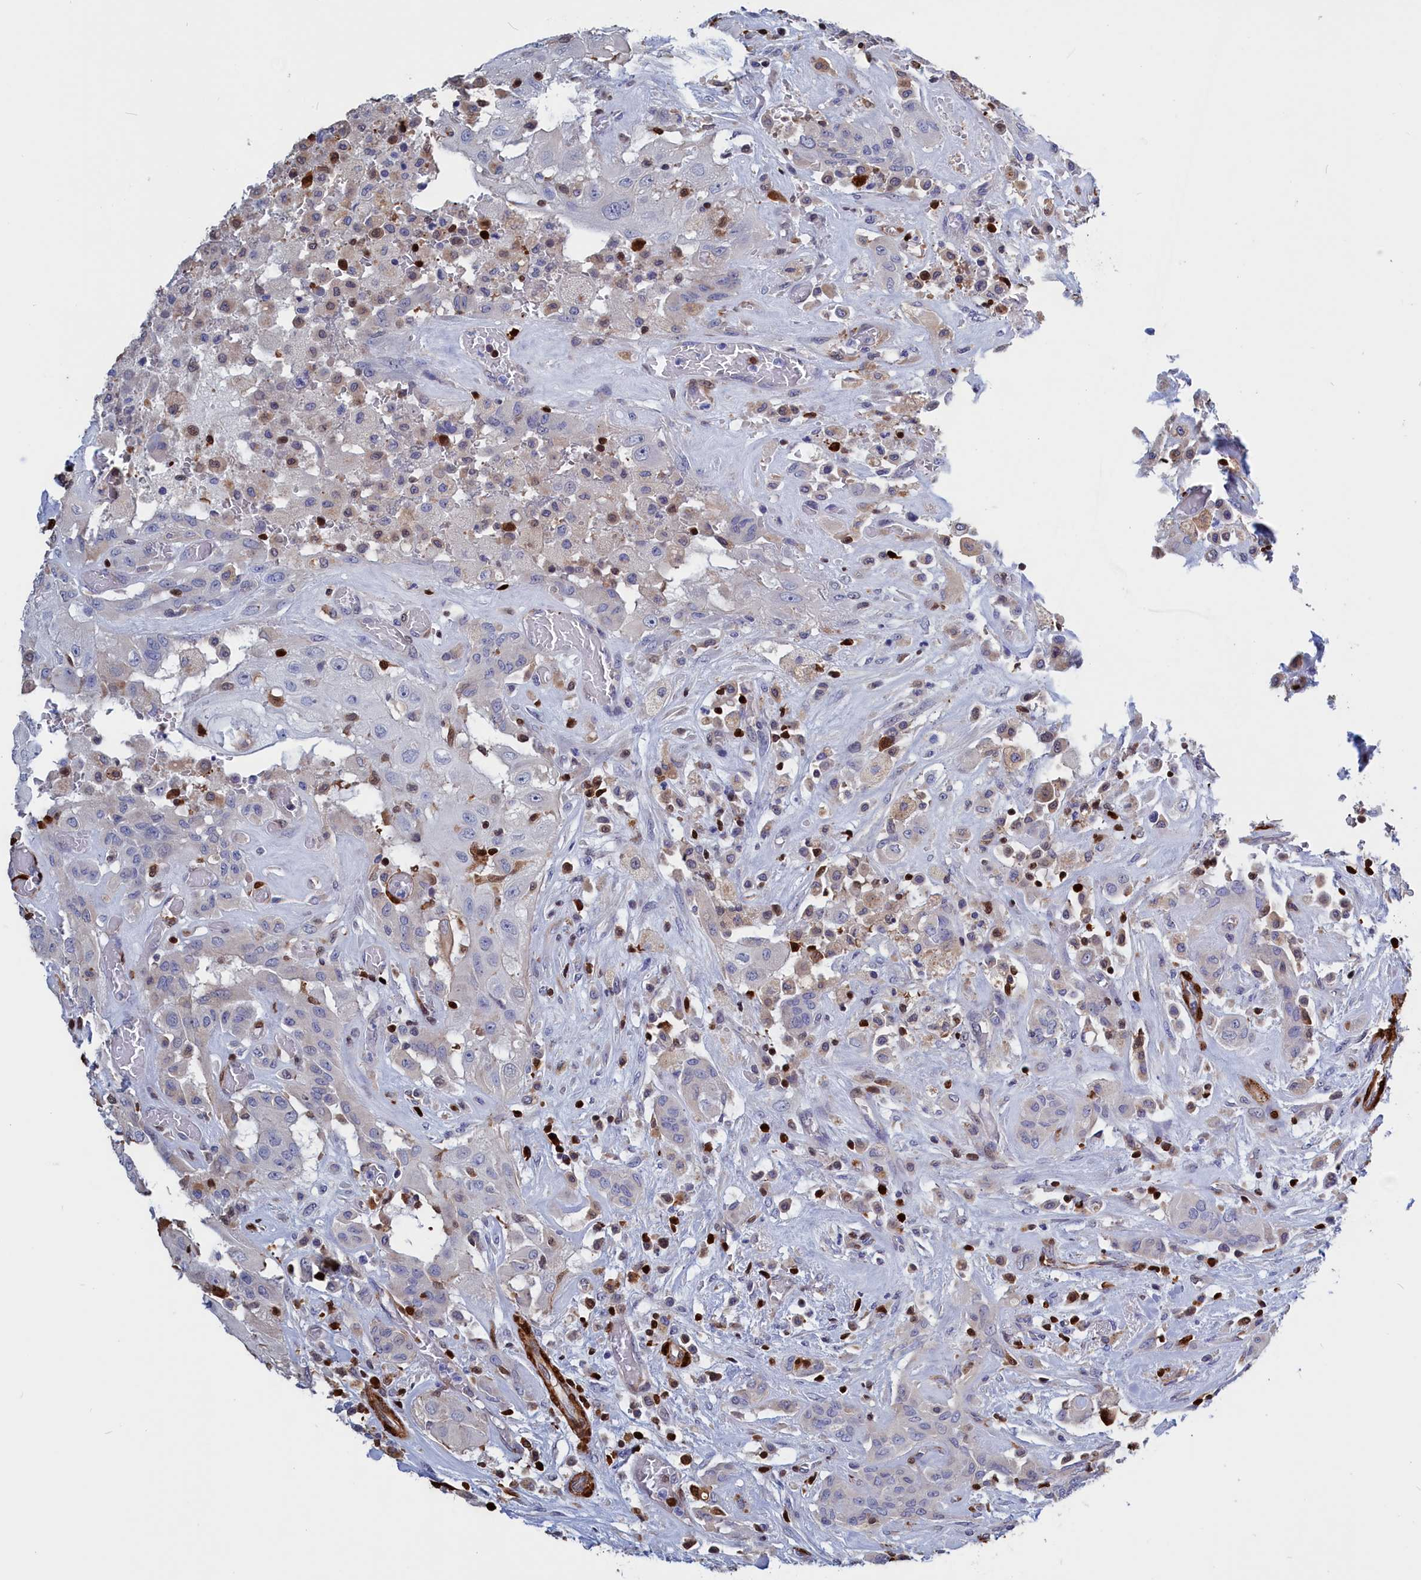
{"staining": {"intensity": "negative", "quantity": "none", "location": "none"}, "tissue": "thyroid cancer", "cell_type": "Tumor cells", "image_type": "cancer", "snomed": [{"axis": "morphology", "description": "Papillary adenocarcinoma, NOS"}, {"axis": "topography", "description": "Thyroid gland"}], "caption": "This image is of thyroid papillary adenocarcinoma stained with IHC to label a protein in brown with the nuclei are counter-stained blue. There is no staining in tumor cells. The staining is performed using DAB brown chromogen with nuclei counter-stained in using hematoxylin.", "gene": "CRIP1", "patient": {"sex": "female", "age": 59}}